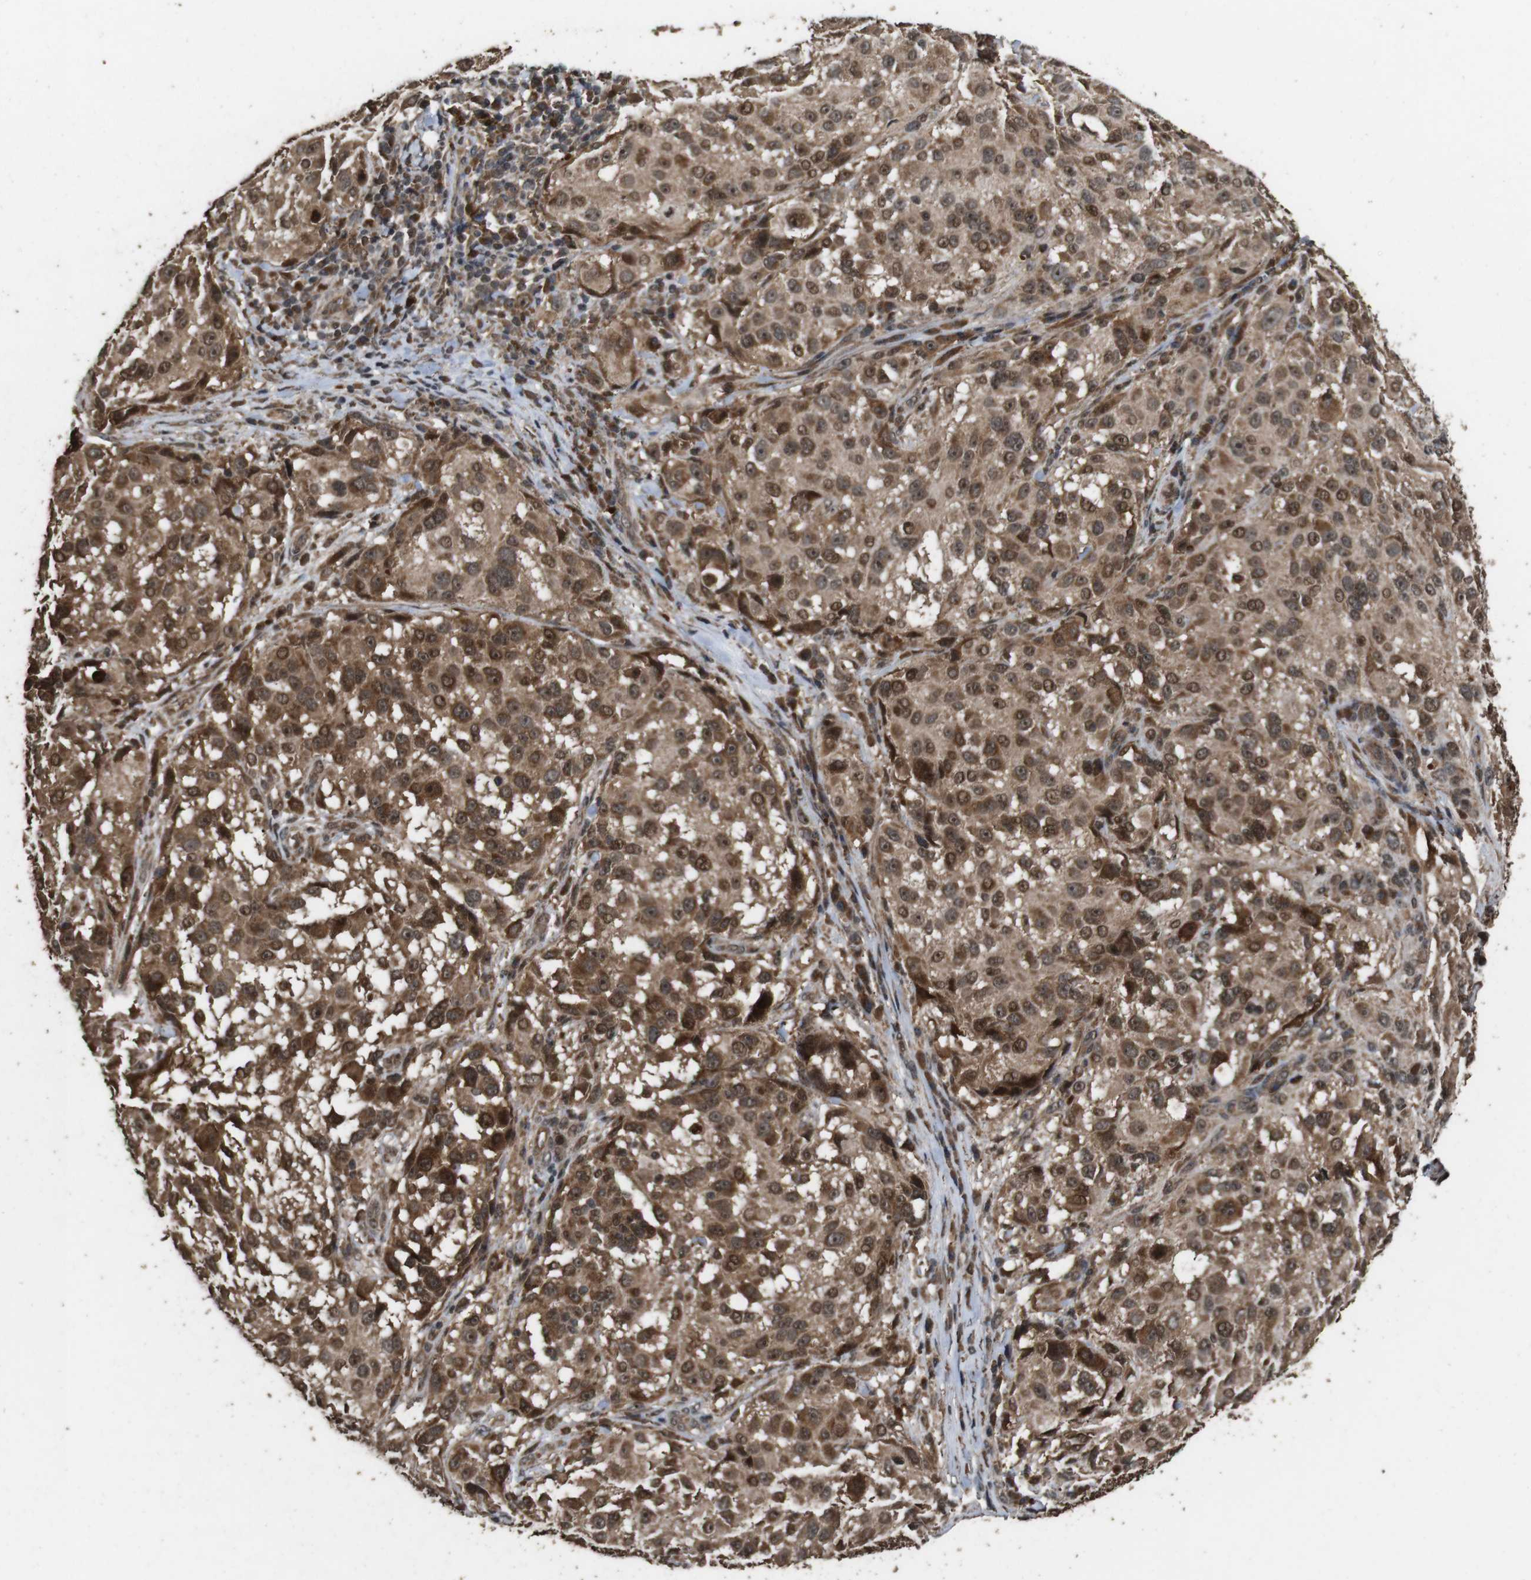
{"staining": {"intensity": "moderate", "quantity": ">75%", "location": "cytoplasmic/membranous,nuclear"}, "tissue": "melanoma", "cell_type": "Tumor cells", "image_type": "cancer", "snomed": [{"axis": "morphology", "description": "Necrosis, NOS"}, {"axis": "morphology", "description": "Malignant melanoma, NOS"}, {"axis": "topography", "description": "Skin"}], "caption": "Immunohistochemical staining of melanoma demonstrates medium levels of moderate cytoplasmic/membranous and nuclear staining in approximately >75% of tumor cells.", "gene": "RRAS2", "patient": {"sex": "female", "age": 87}}